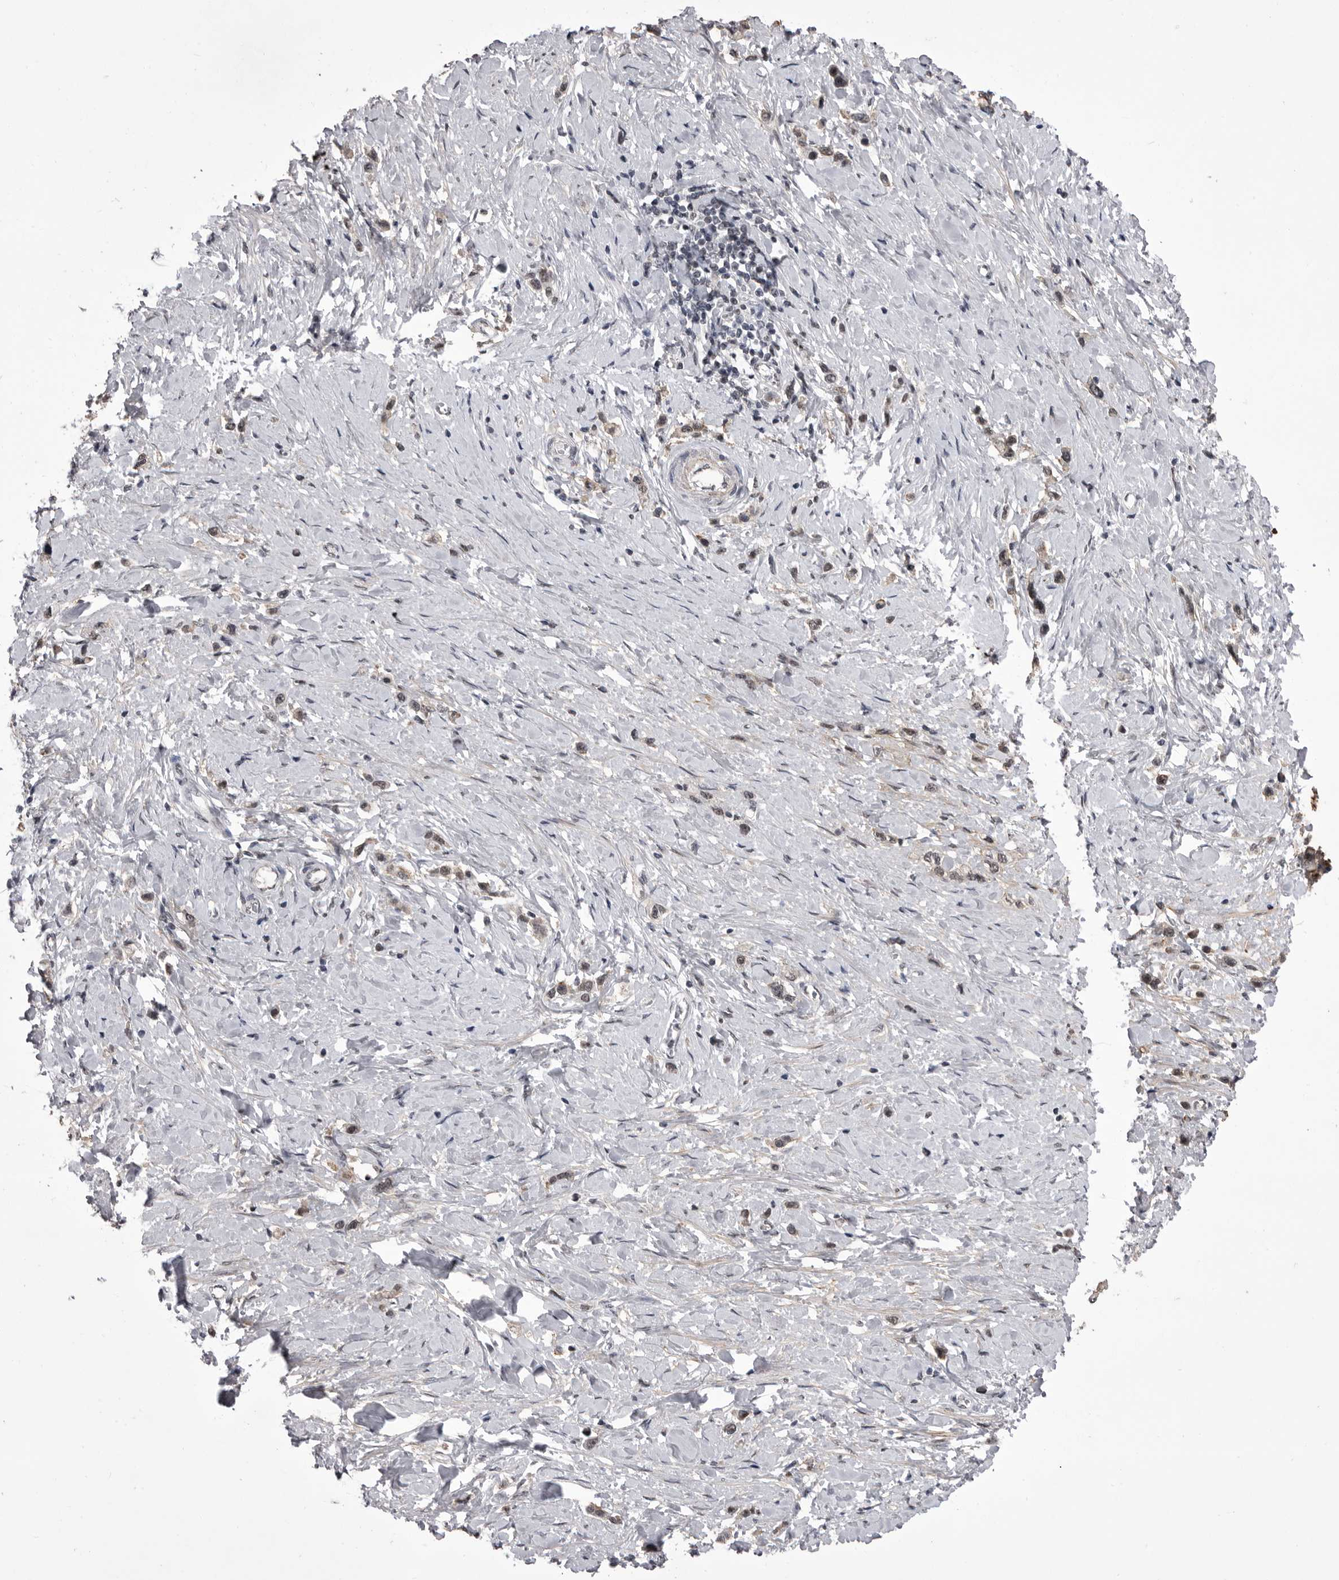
{"staining": {"intensity": "weak", "quantity": "<25%", "location": "cytoplasmic/membranous"}, "tissue": "stomach cancer", "cell_type": "Tumor cells", "image_type": "cancer", "snomed": [{"axis": "morphology", "description": "Adenocarcinoma, NOS"}, {"axis": "topography", "description": "Stomach"}], "caption": "Immunohistochemistry micrograph of human stomach cancer stained for a protein (brown), which shows no positivity in tumor cells. (Stains: DAB (3,3'-diaminobenzidine) immunohistochemistry with hematoxylin counter stain, Microscopy: brightfield microscopy at high magnification).", "gene": "PRPF3", "patient": {"sex": "female", "age": 65}}